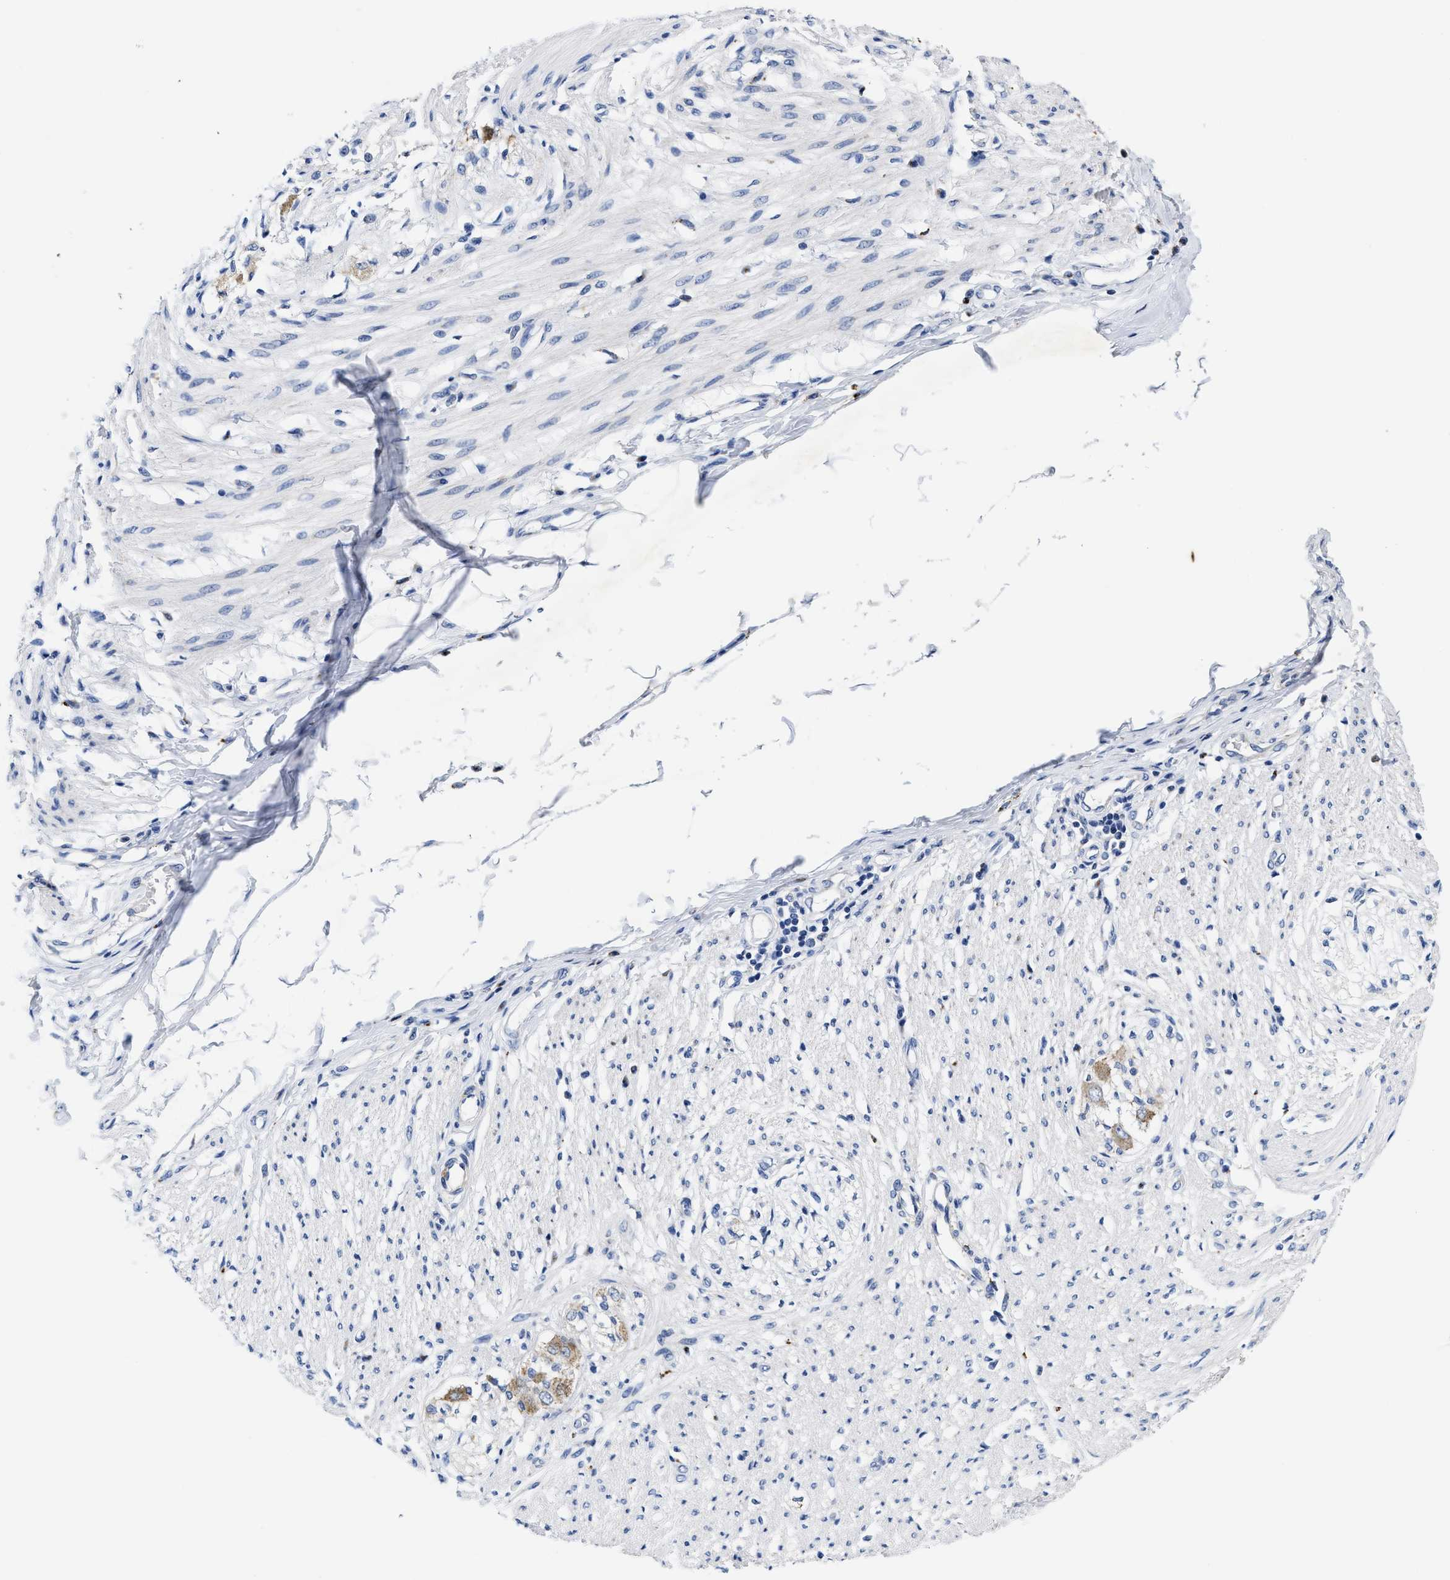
{"staining": {"intensity": "negative", "quantity": "none", "location": "none"}, "tissue": "smooth muscle", "cell_type": "Smooth muscle cells", "image_type": "normal", "snomed": [{"axis": "morphology", "description": "Normal tissue, NOS"}, {"axis": "morphology", "description": "Adenocarcinoma, NOS"}, {"axis": "topography", "description": "Colon"}, {"axis": "topography", "description": "Peripheral nerve tissue"}], "caption": "Image shows no significant protein staining in smooth muscle cells of unremarkable smooth muscle. Brightfield microscopy of IHC stained with DAB (3,3'-diaminobenzidine) (brown) and hematoxylin (blue), captured at high magnification.", "gene": "TBRG4", "patient": {"sex": "male", "age": 14}}